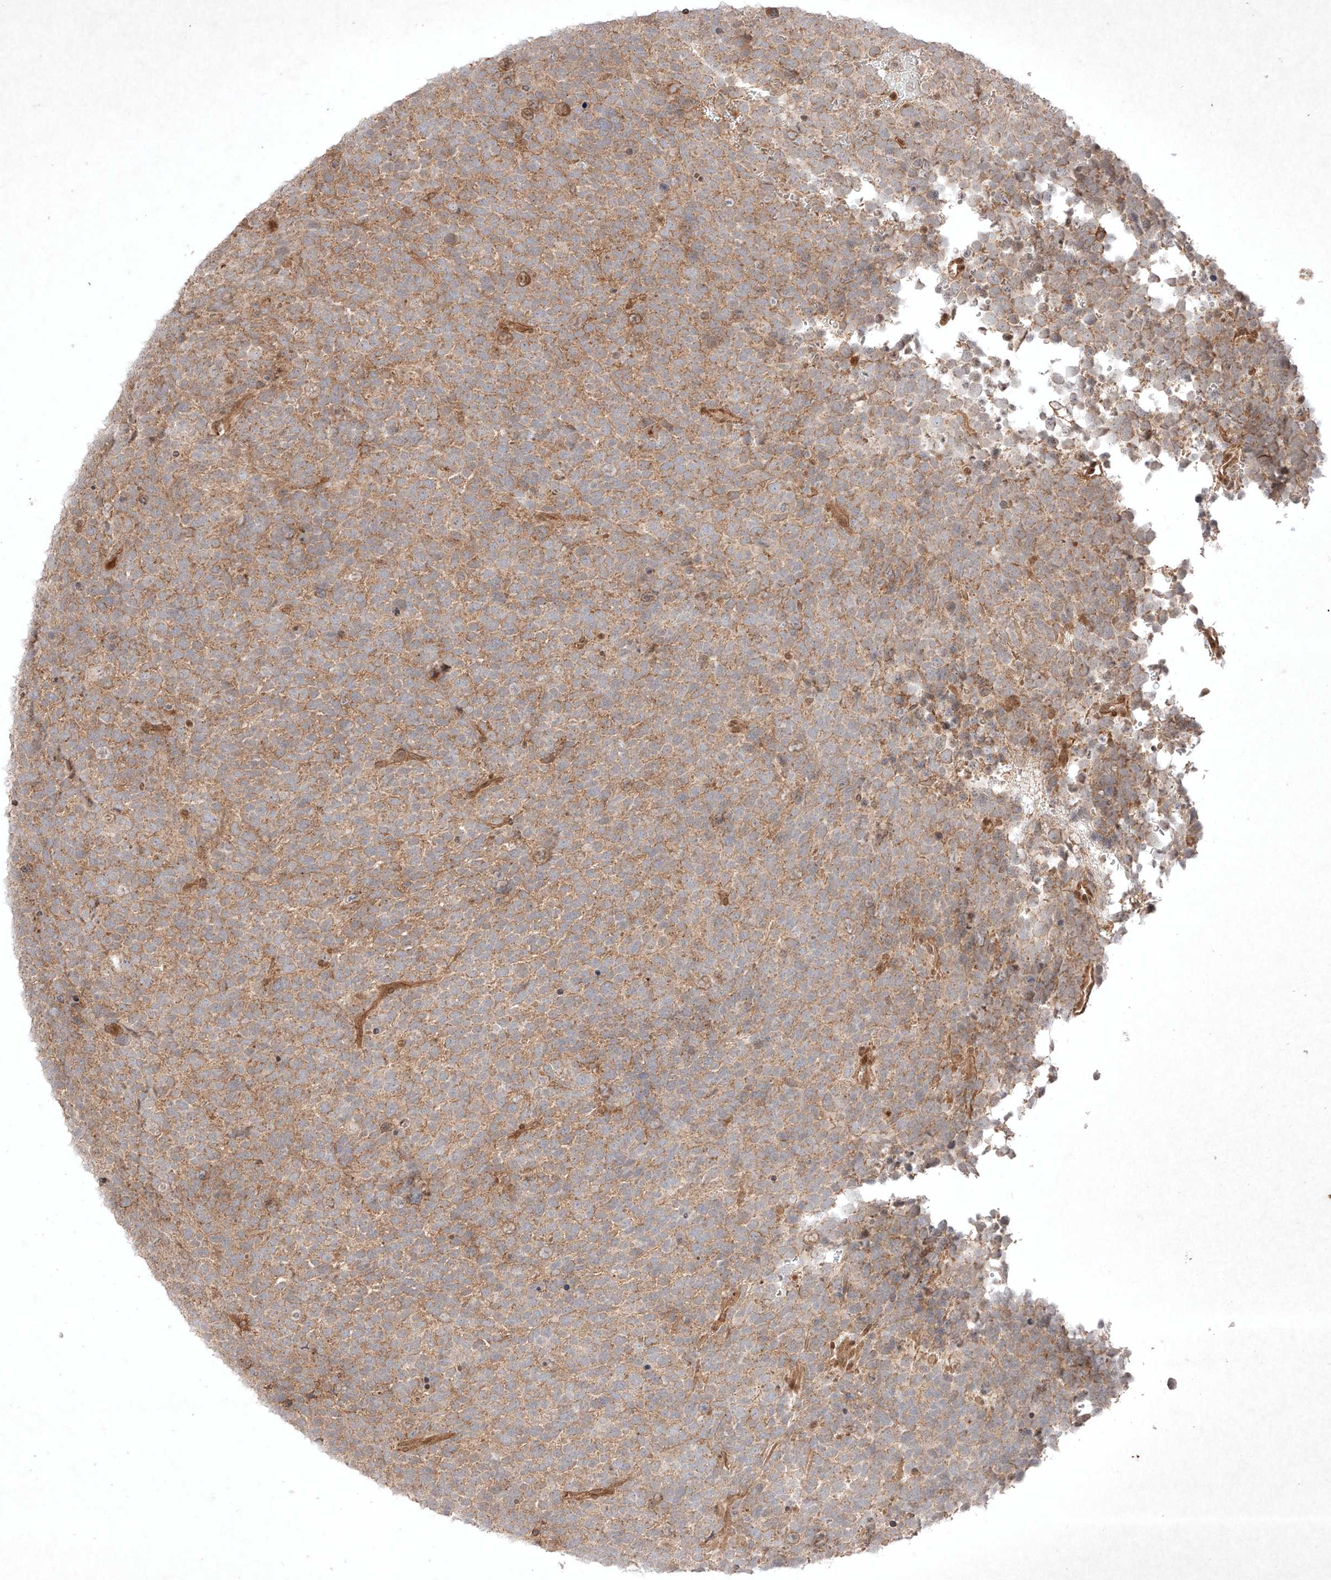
{"staining": {"intensity": "weak", "quantity": ">75%", "location": "cytoplasmic/membranous"}, "tissue": "urothelial cancer", "cell_type": "Tumor cells", "image_type": "cancer", "snomed": [{"axis": "morphology", "description": "Urothelial carcinoma, High grade"}, {"axis": "topography", "description": "Urinary bladder"}], "caption": "A brown stain labels weak cytoplasmic/membranous staining of a protein in human urothelial carcinoma (high-grade) tumor cells.", "gene": "RNF31", "patient": {"sex": "female", "age": 82}}